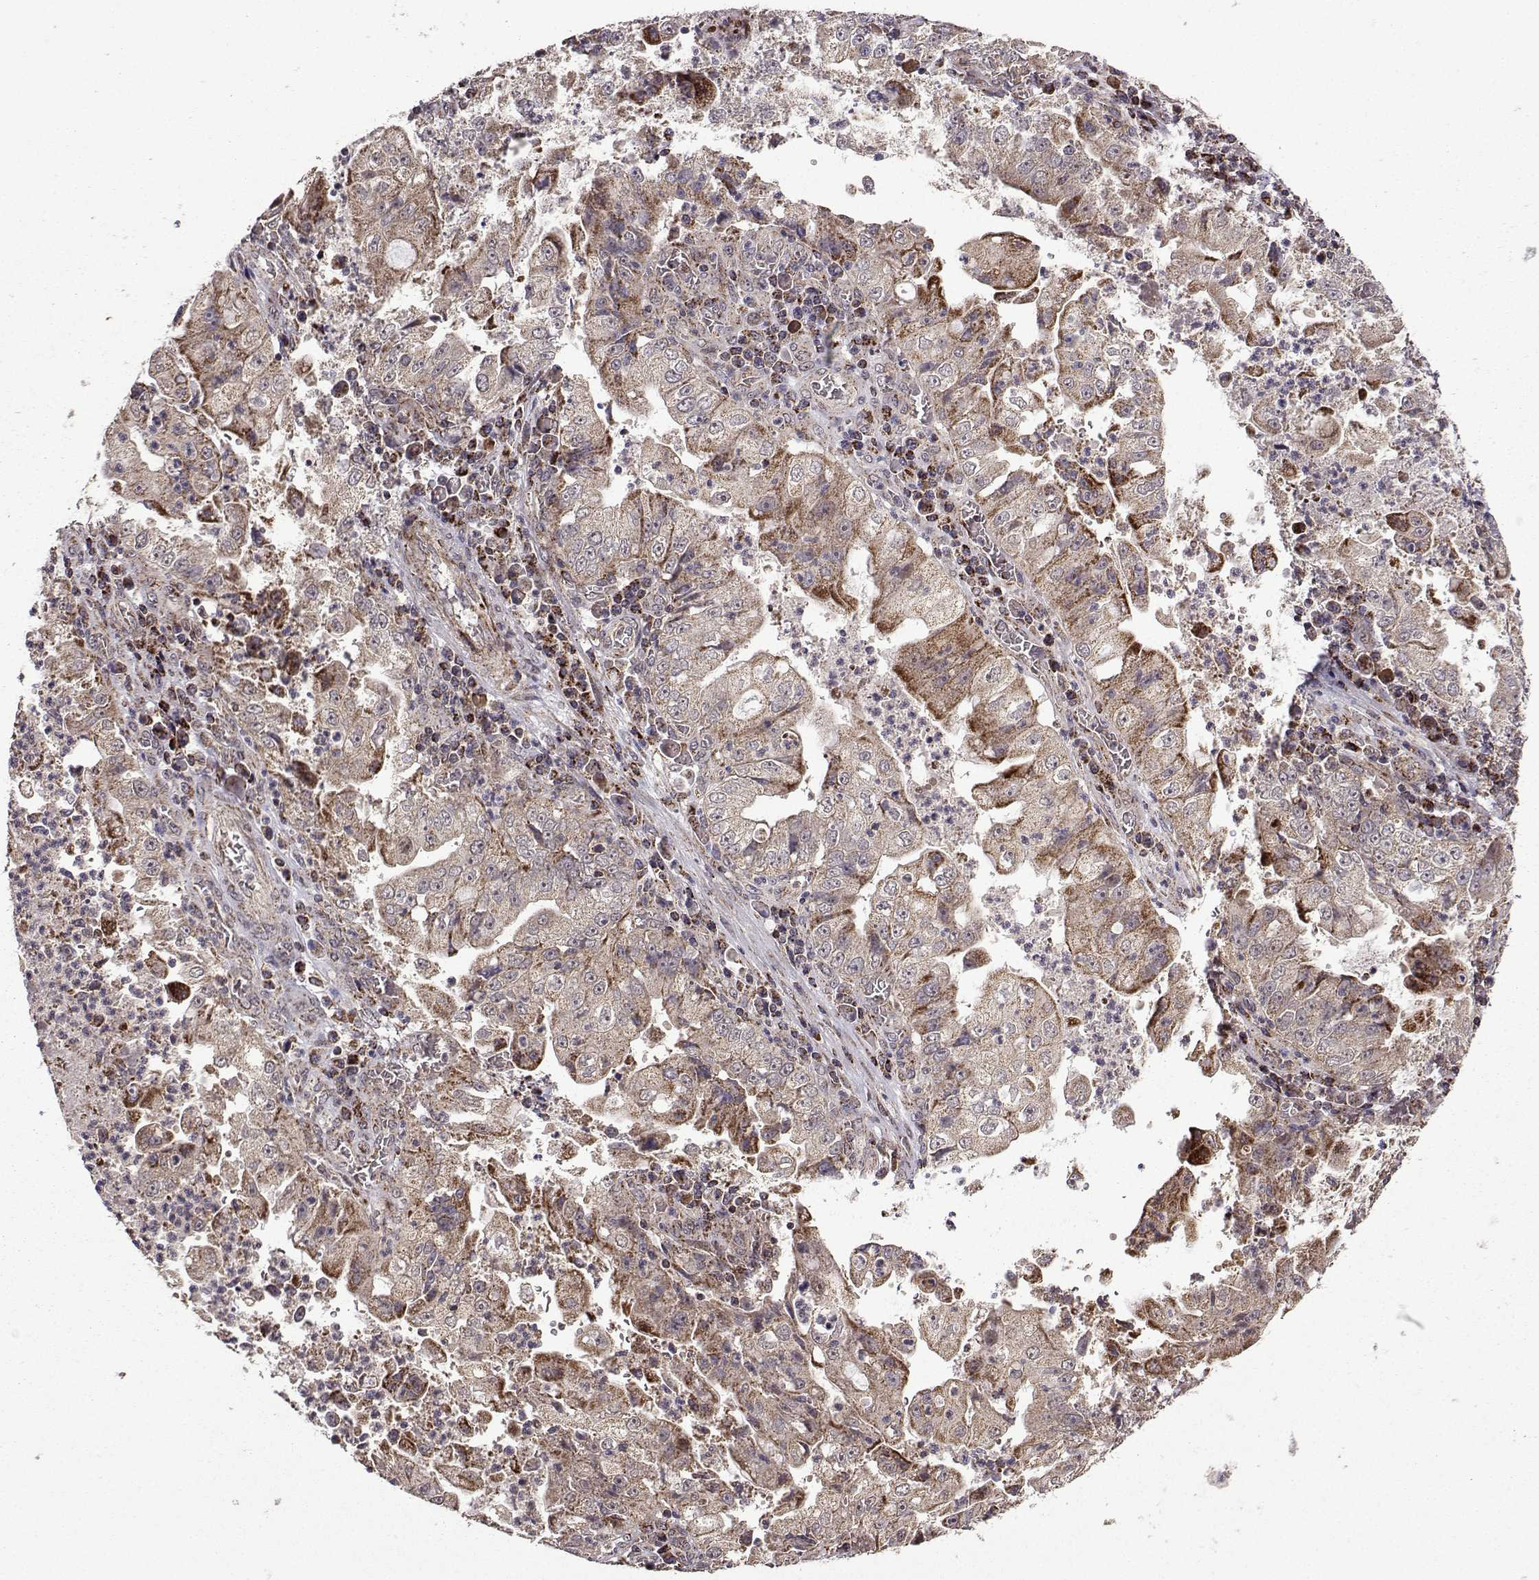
{"staining": {"intensity": "moderate", "quantity": "<25%", "location": "cytoplasmic/membranous"}, "tissue": "stomach cancer", "cell_type": "Tumor cells", "image_type": "cancer", "snomed": [{"axis": "morphology", "description": "Adenocarcinoma, NOS"}, {"axis": "topography", "description": "Stomach"}], "caption": "DAB (3,3'-diaminobenzidine) immunohistochemical staining of human stomach adenocarcinoma exhibits moderate cytoplasmic/membranous protein positivity in approximately <25% of tumor cells.", "gene": "TAB2", "patient": {"sex": "male", "age": 76}}